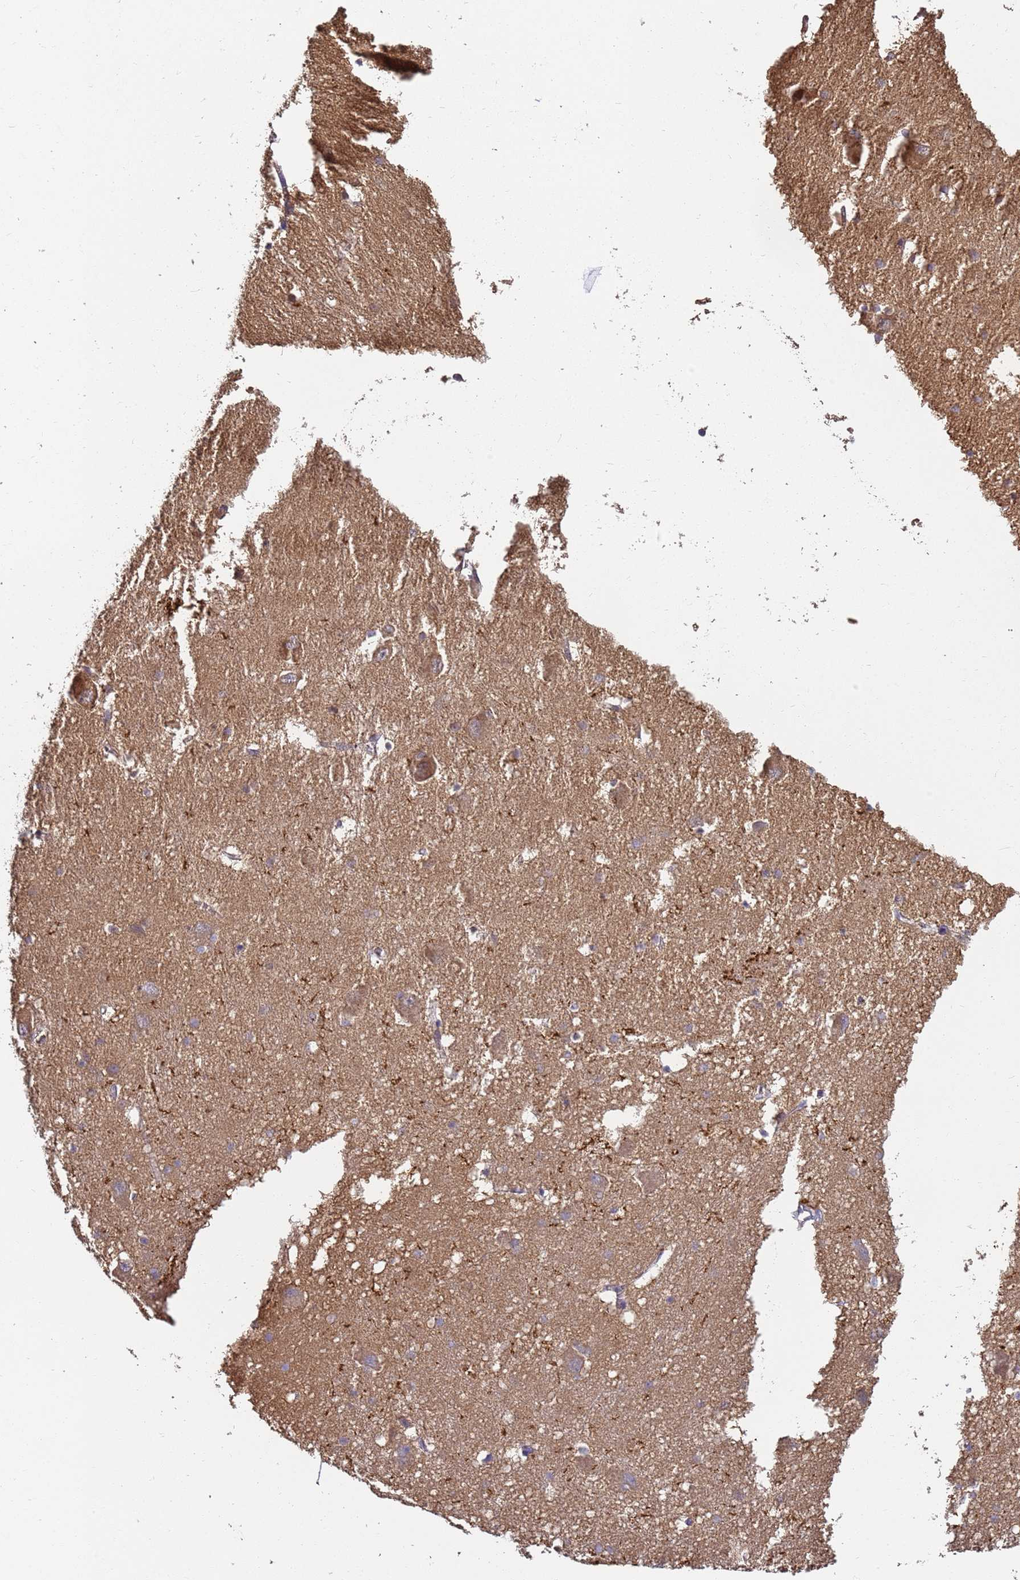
{"staining": {"intensity": "weak", "quantity": "<25%", "location": "cytoplasmic/membranous"}, "tissue": "caudate", "cell_type": "Glial cells", "image_type": "normal", "snomed": [{"axis": "morphology", "description": "Normal tissue, NOS"}, {"axis": "topography", "description": "Lateral ventricle wall"}], "caption": "Micrograph shows no protein staining in glial cells of unremarkable caudate. (Immunohistochemistry (ihc), brightfield microscopy, high magnification).", "gene": "NME1", "patient": {"sex": "male", "age": 37}}